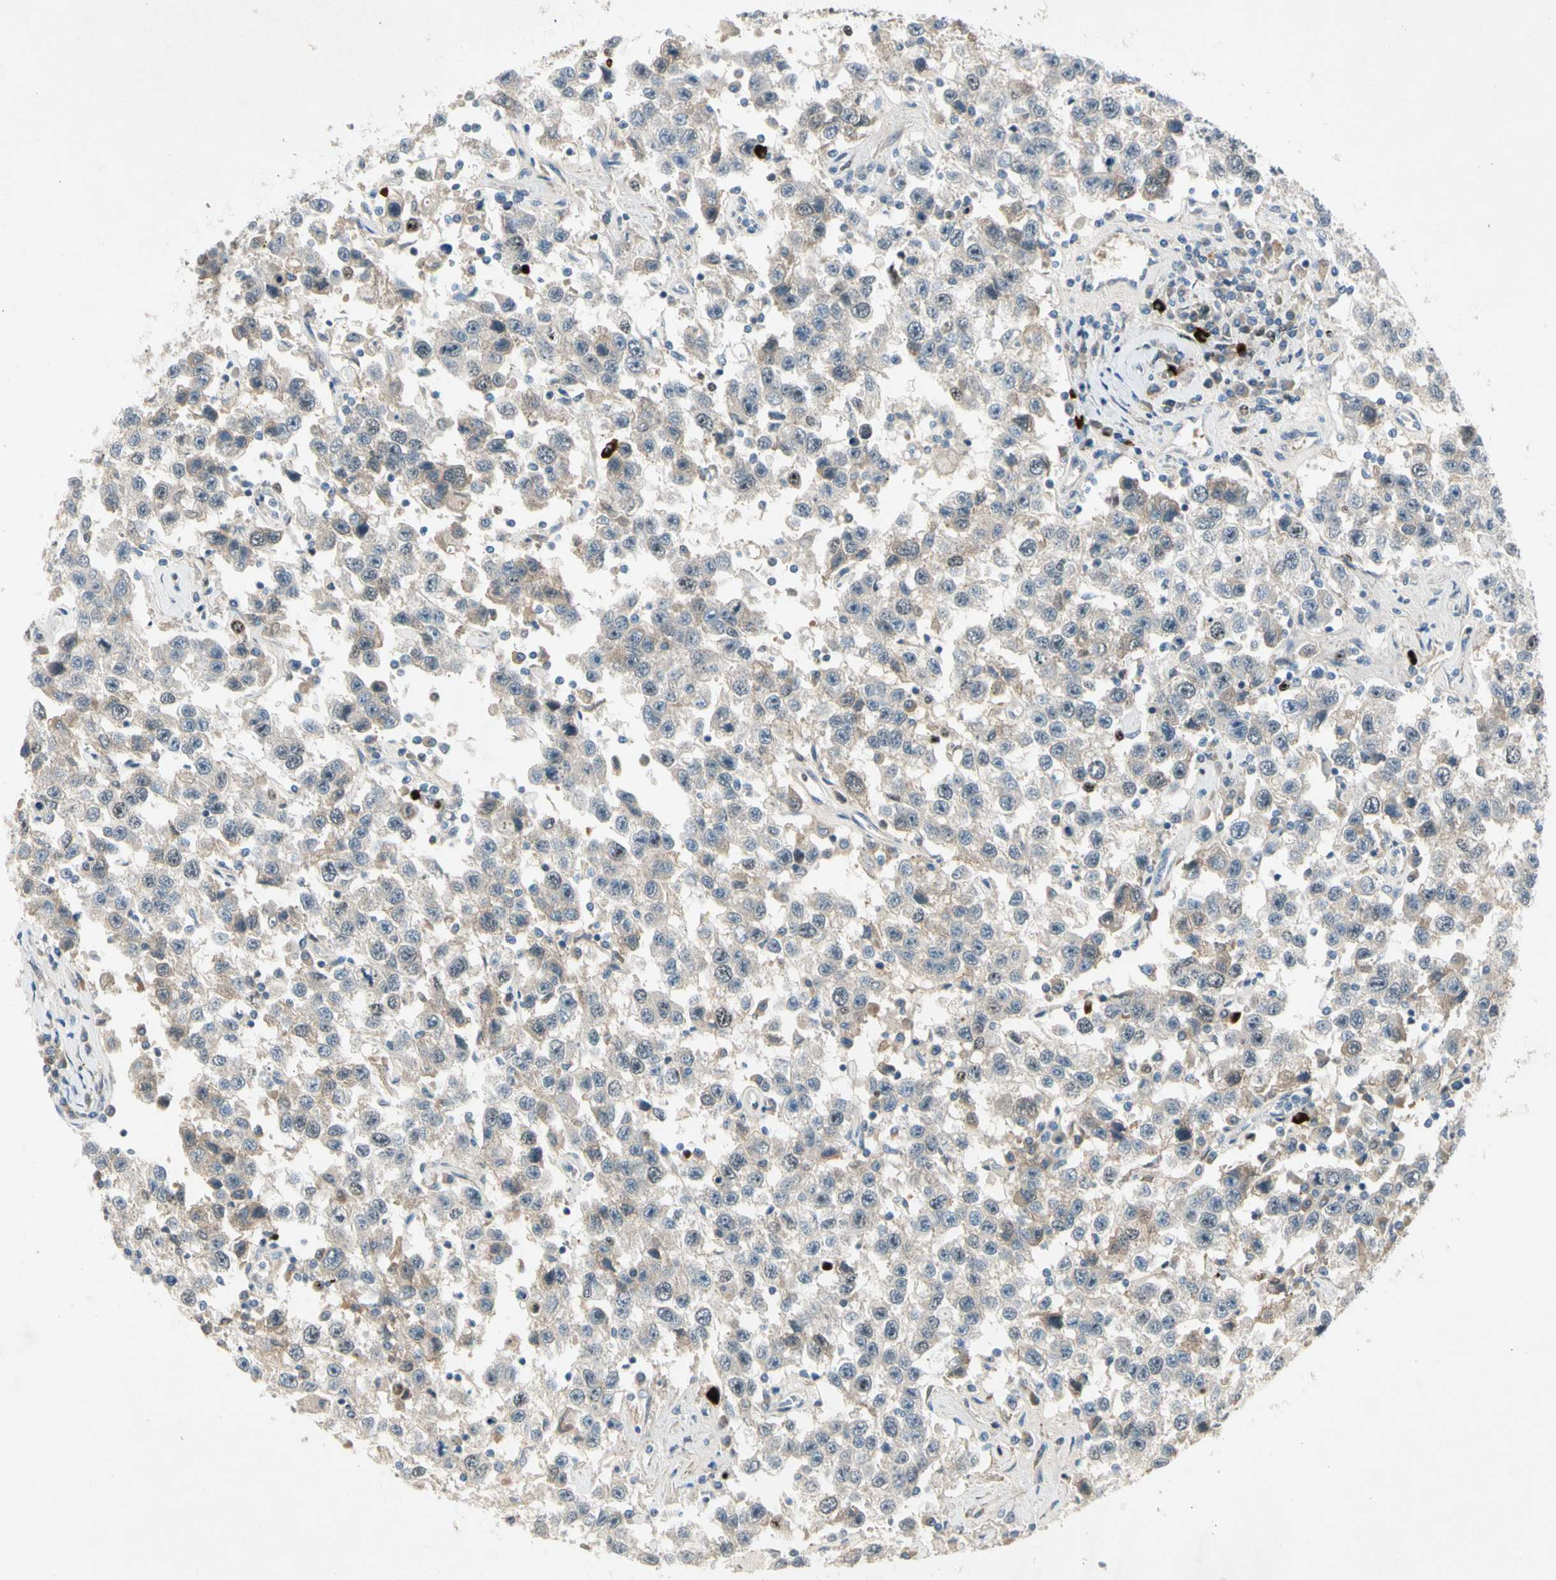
{"staining": {"intensity": "negative", "quantity": "none", "location": "none"}, "tissue": "testis cancer", "cell_type": "Tumor cells", "image_type": "cancer", "snomed": [{"axis": "morphology", "description": "Seminoma, NOS"}, {"axis": "topography", "description": "Testis"}], "caption": "This is an immunohistochemistry (IHC) photomicrograph of testis cancer. There is no expression in tumor cells.", "gene": "PITX1", "patient": {"sex": "male", "age": 41}}